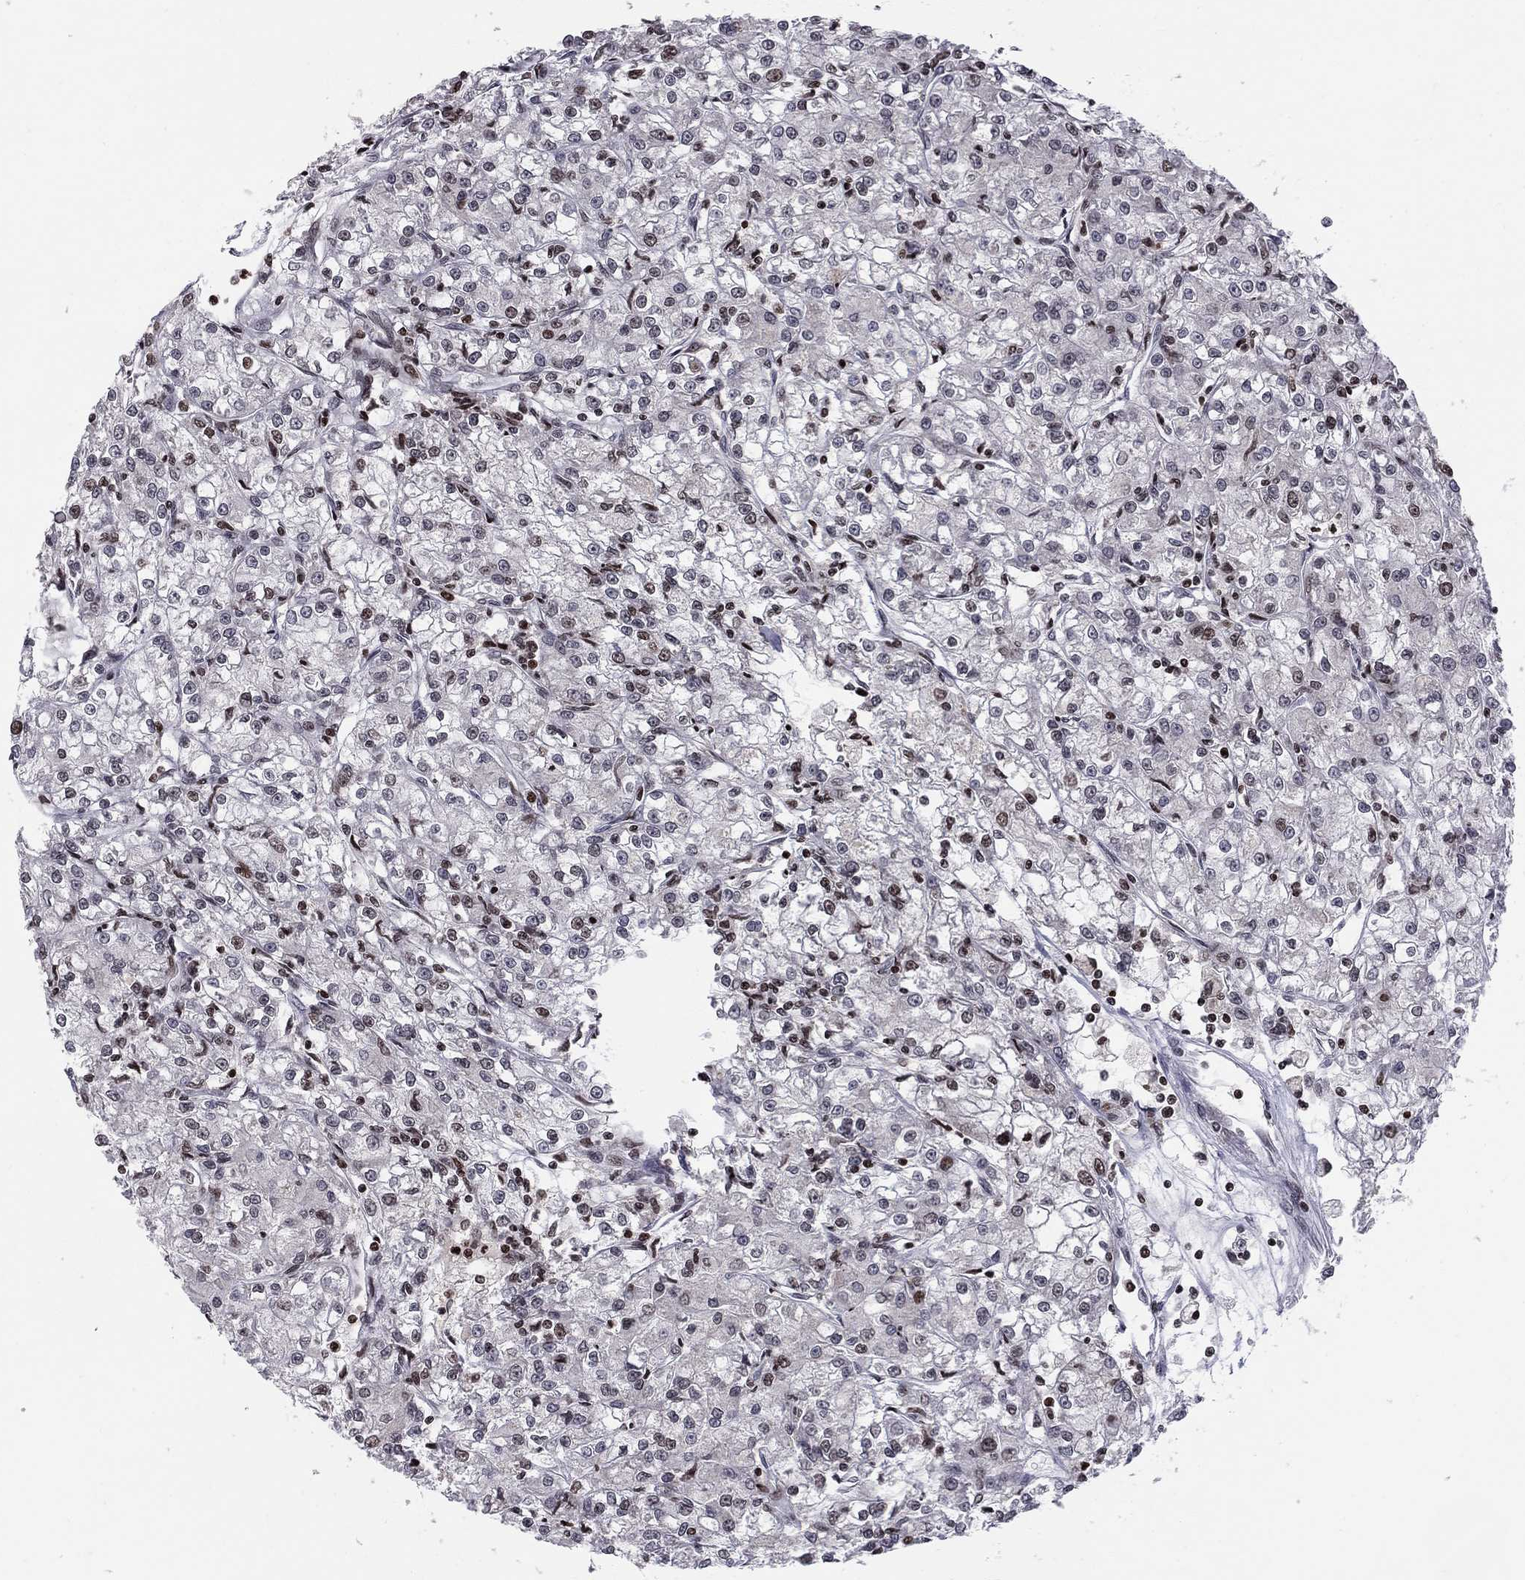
{"staining": {"intensity": "negative", "quantity": "none", "location": "none"}, "tissue": "renal cancer", "cell_type": "Tumor cells", "image_type": "cancer", "snomed": [{"axis": "morphology", "description": "Adenocarcinoma, NOS"}, {"axis": "topography", "description": "Kidney"}], "caption": "This is an immunohistochemistry (IHC) micrograph of human renal cancer. There is no positivity in tumor cells.", "gene": "RNASEH2C", "patient": {"sex": "female", "age": 59}}